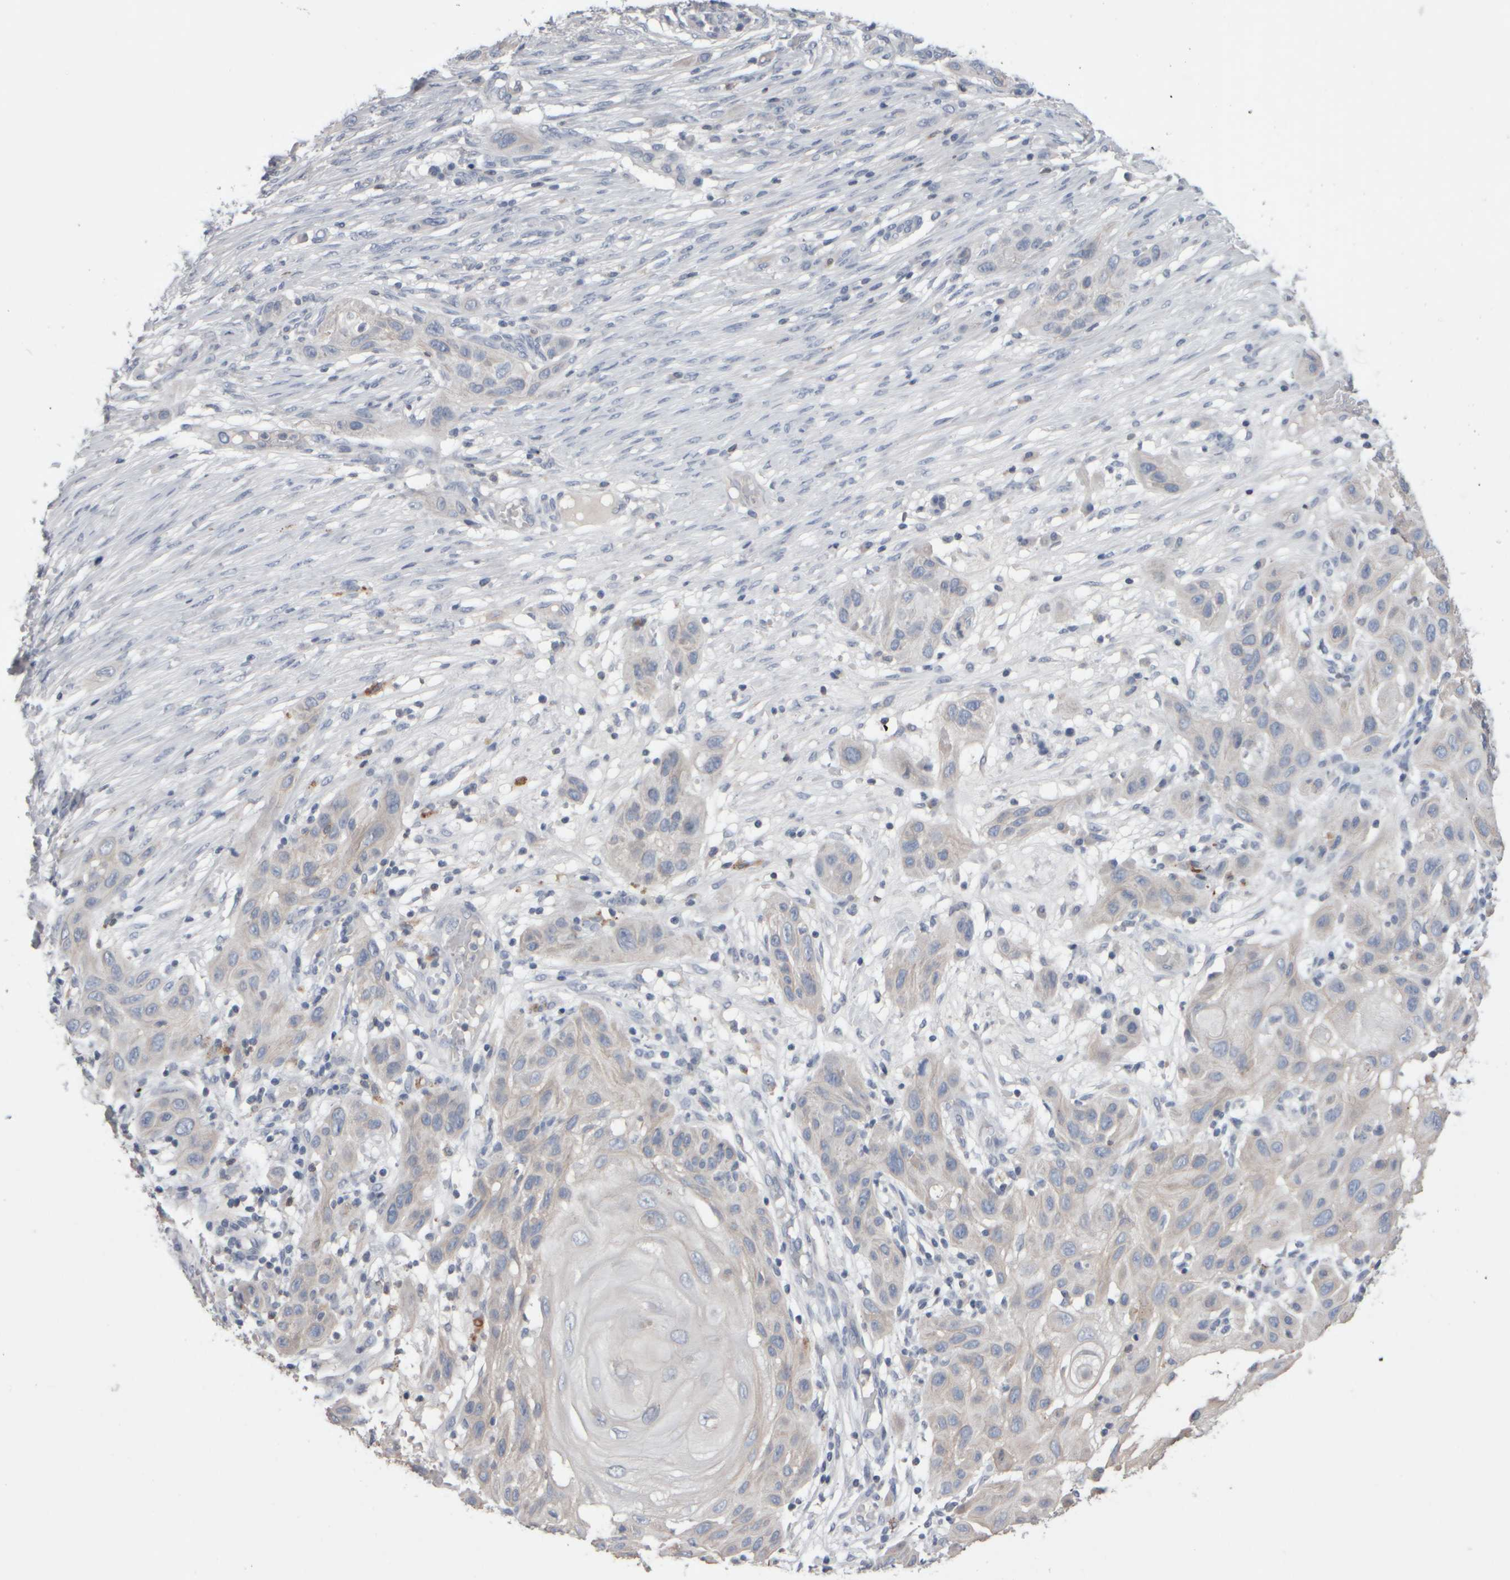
{"staining": {"intensity": "negative", "quantity": "none", "location": "none"}, "tissue": "skin cancer", "cell_type": "Tumor cells", "image_type": "cancer", "snomed": [{"axis": "morphology", "description": "Squamous cell carcinoma, NOS"}, {"axis": "topography", "description": "Skin"}], "caption": "Photomicrograph shows no significant protein positivity in tumor cells of squamous cell carcinoma (skin).", "gene": "EPHX2", "patient": {"sex": "female", "age": 96}}